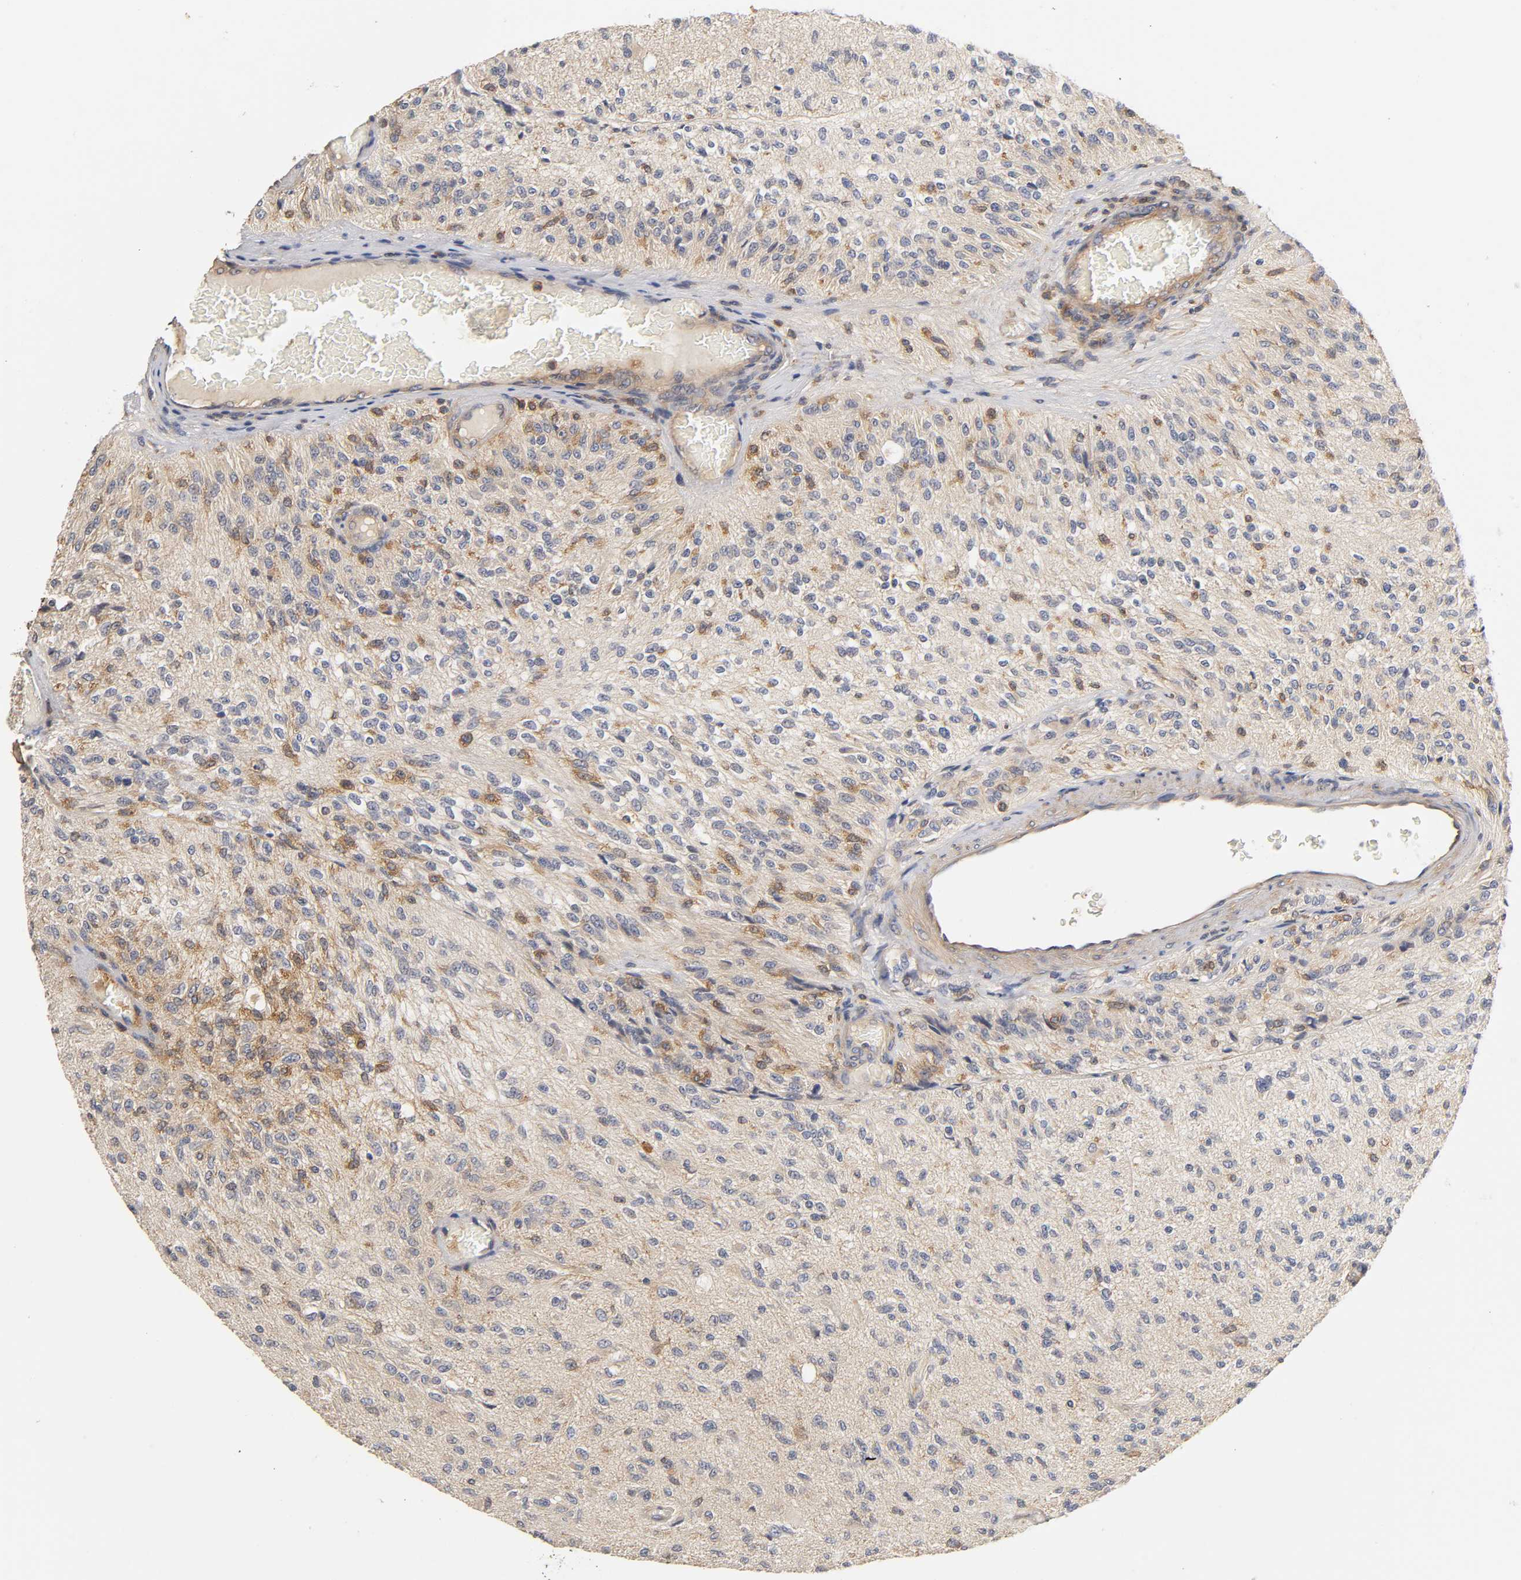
{"staining": {"intensity": "moderate", "quantity": ">75%", "location": "cytoplasmic/membranous"}, "tissue": "glioma", "cell_type": "Tumor cells", "image_type": "cancer", "snomed": [{"axis": "morphology", "description": "Normal tissue, NOS"}, {"axis": "morphology", "description": "Glioma, malignant, High grade"}, {"axis": "topography", "description": "Cerebral cortex"}], "caption": "Protein analysis of malignant glioma (high-grade) tissue displays moderate cytoplasmic/membranous expression in approximately >75% of tumor cells. The staining was performed using DAB (3,3'-diaminobenzidine), with brown indicating positive protein expression. Nuclei are stained blue with hematoxylin.", "gene": "ACTR2", "patient": {"sex": "male", "age": 77}}